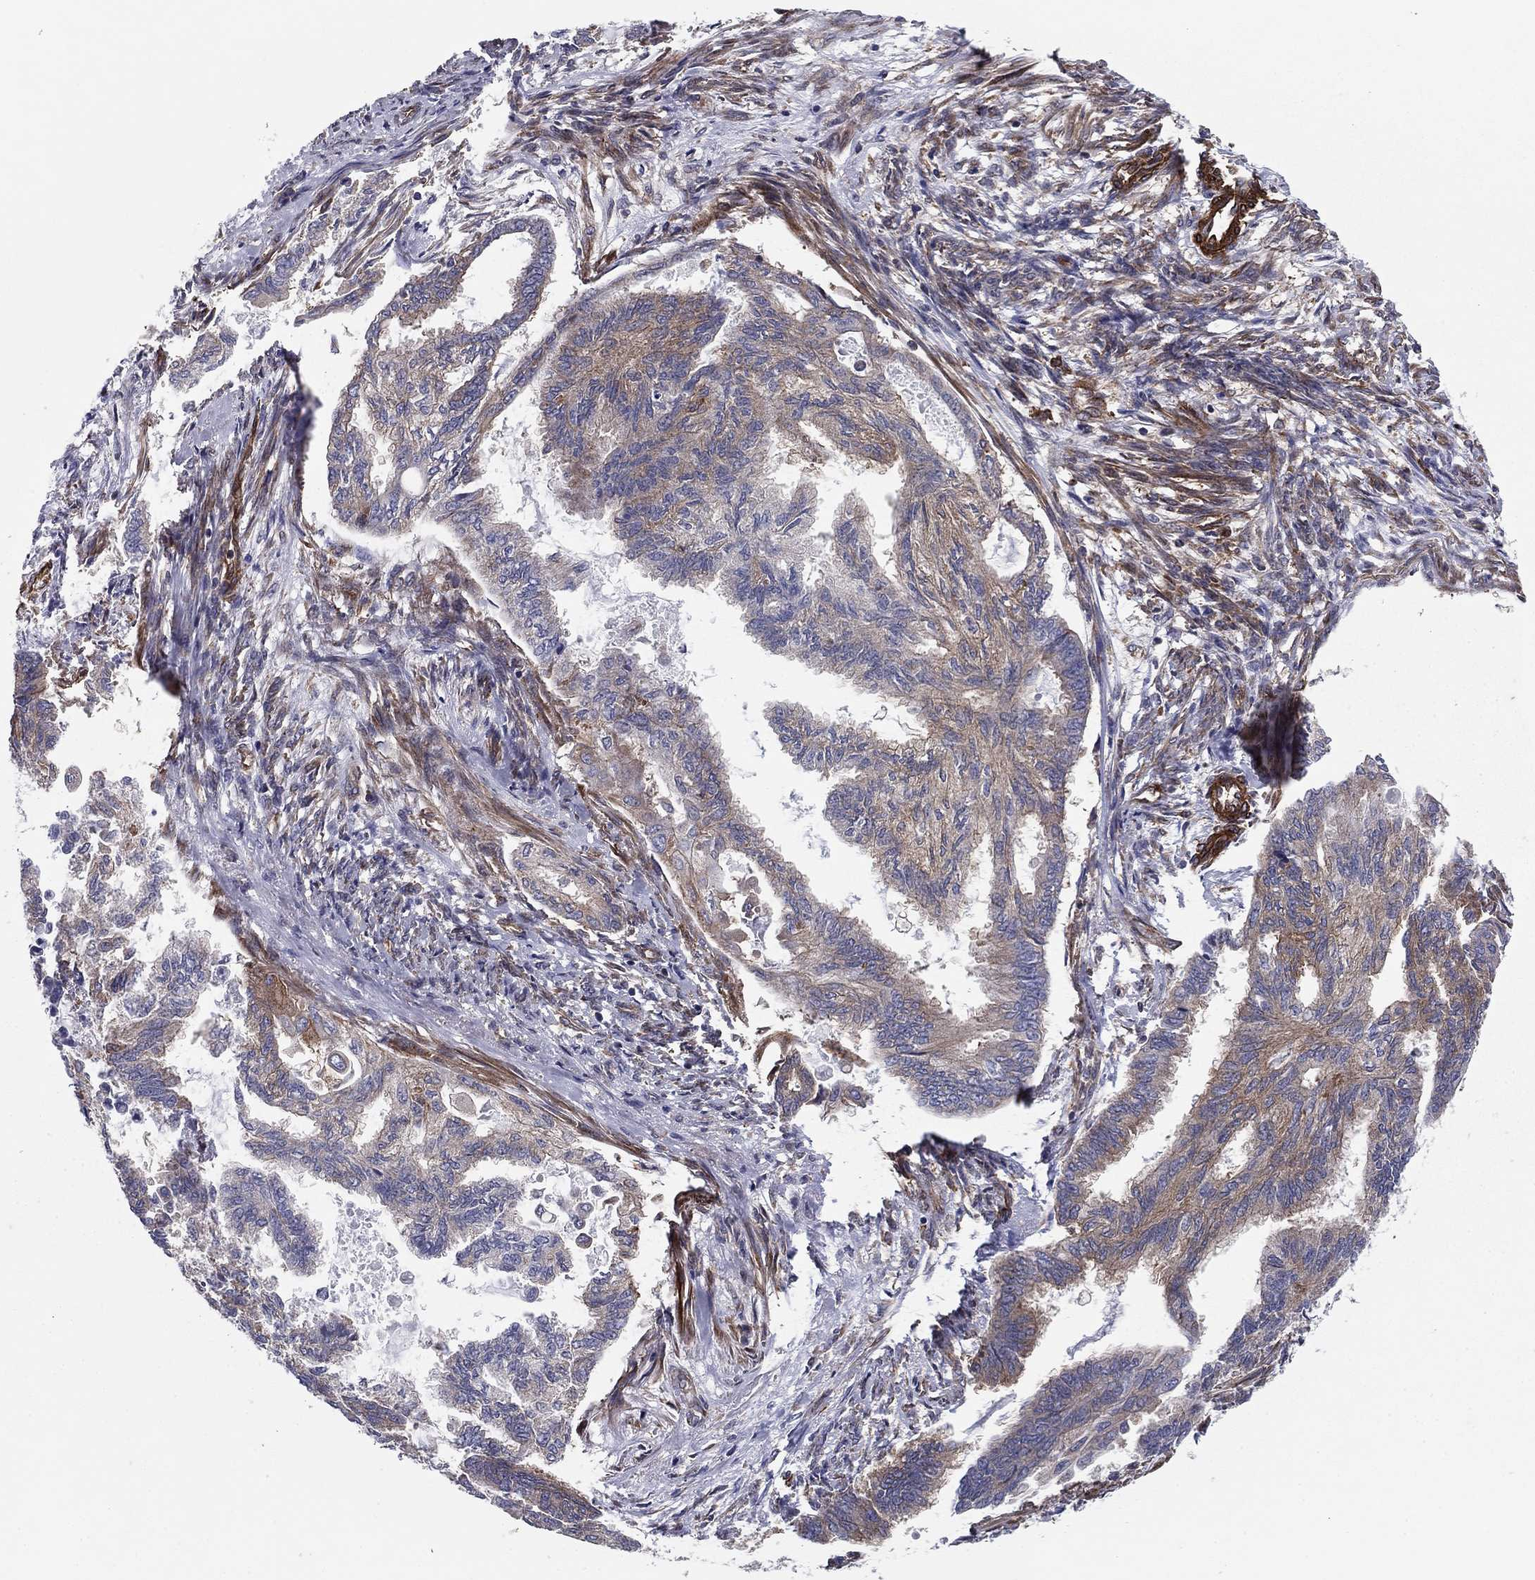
{"staining": {"intensity": "moderate", "quantity": "25%-75%", "location": "cytoplasmic/membranous"}, "tissue": "endometrial cancer", "cell_type": "Tumor cells", "image_type": "cancer", "snomed": [{"axis": "morphology", "description": "Adenocarcinoma, NOS"}, {"axis": "topography", "description": "Endometrium"}], "caption": "This micrograph shows IHC staining of adenocarcinoma (endometrial), with medium moderate cytoplasmic/membranous staining in about 25%-75% of tumor cells.", "gene": "EHBP1L1", "patient": {"sex": "female", "age": 86}}